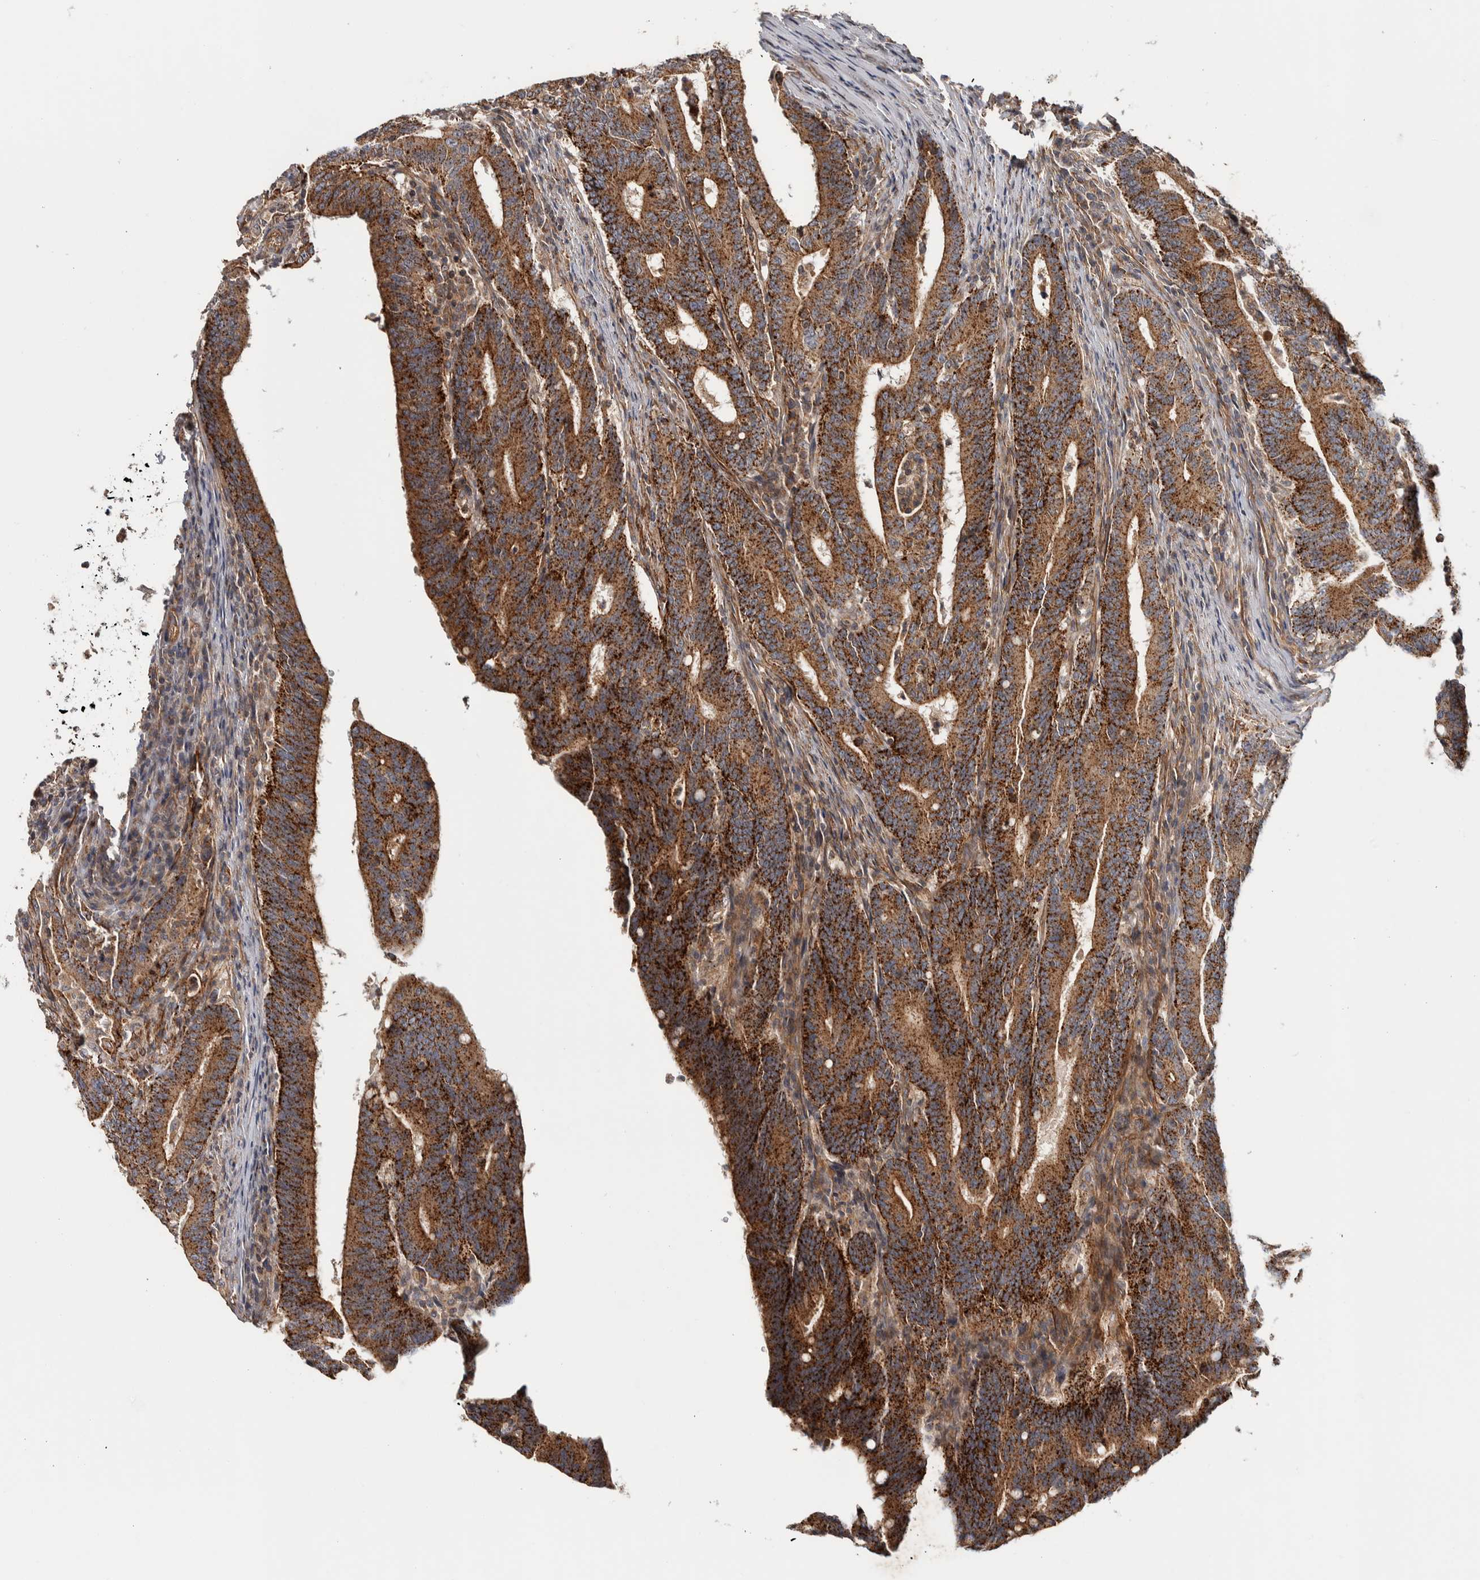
{"staining": {"intensity": "strong", "quantity": ">75%", "location": "cytoplasmic/membranous"}, "tissue": "colorectal cancer", "cell_type": "Tumor cells", "image_type": "cancer", "snomed": [{"axis": "morphology", "description": "Adenocarcinoma, NOS"}, {"axis": "topography", "description": "Colon"}], "caption": "High-power microscopy captured an immunohistochemistry (IHC) image of colorectal adenocarcinoma, revealing strong cytoplasmic/membranous positivity in about >75% of tumor cells.", "gene": "CHMP4C", "patient": {"sex": "female", "age": 66}}